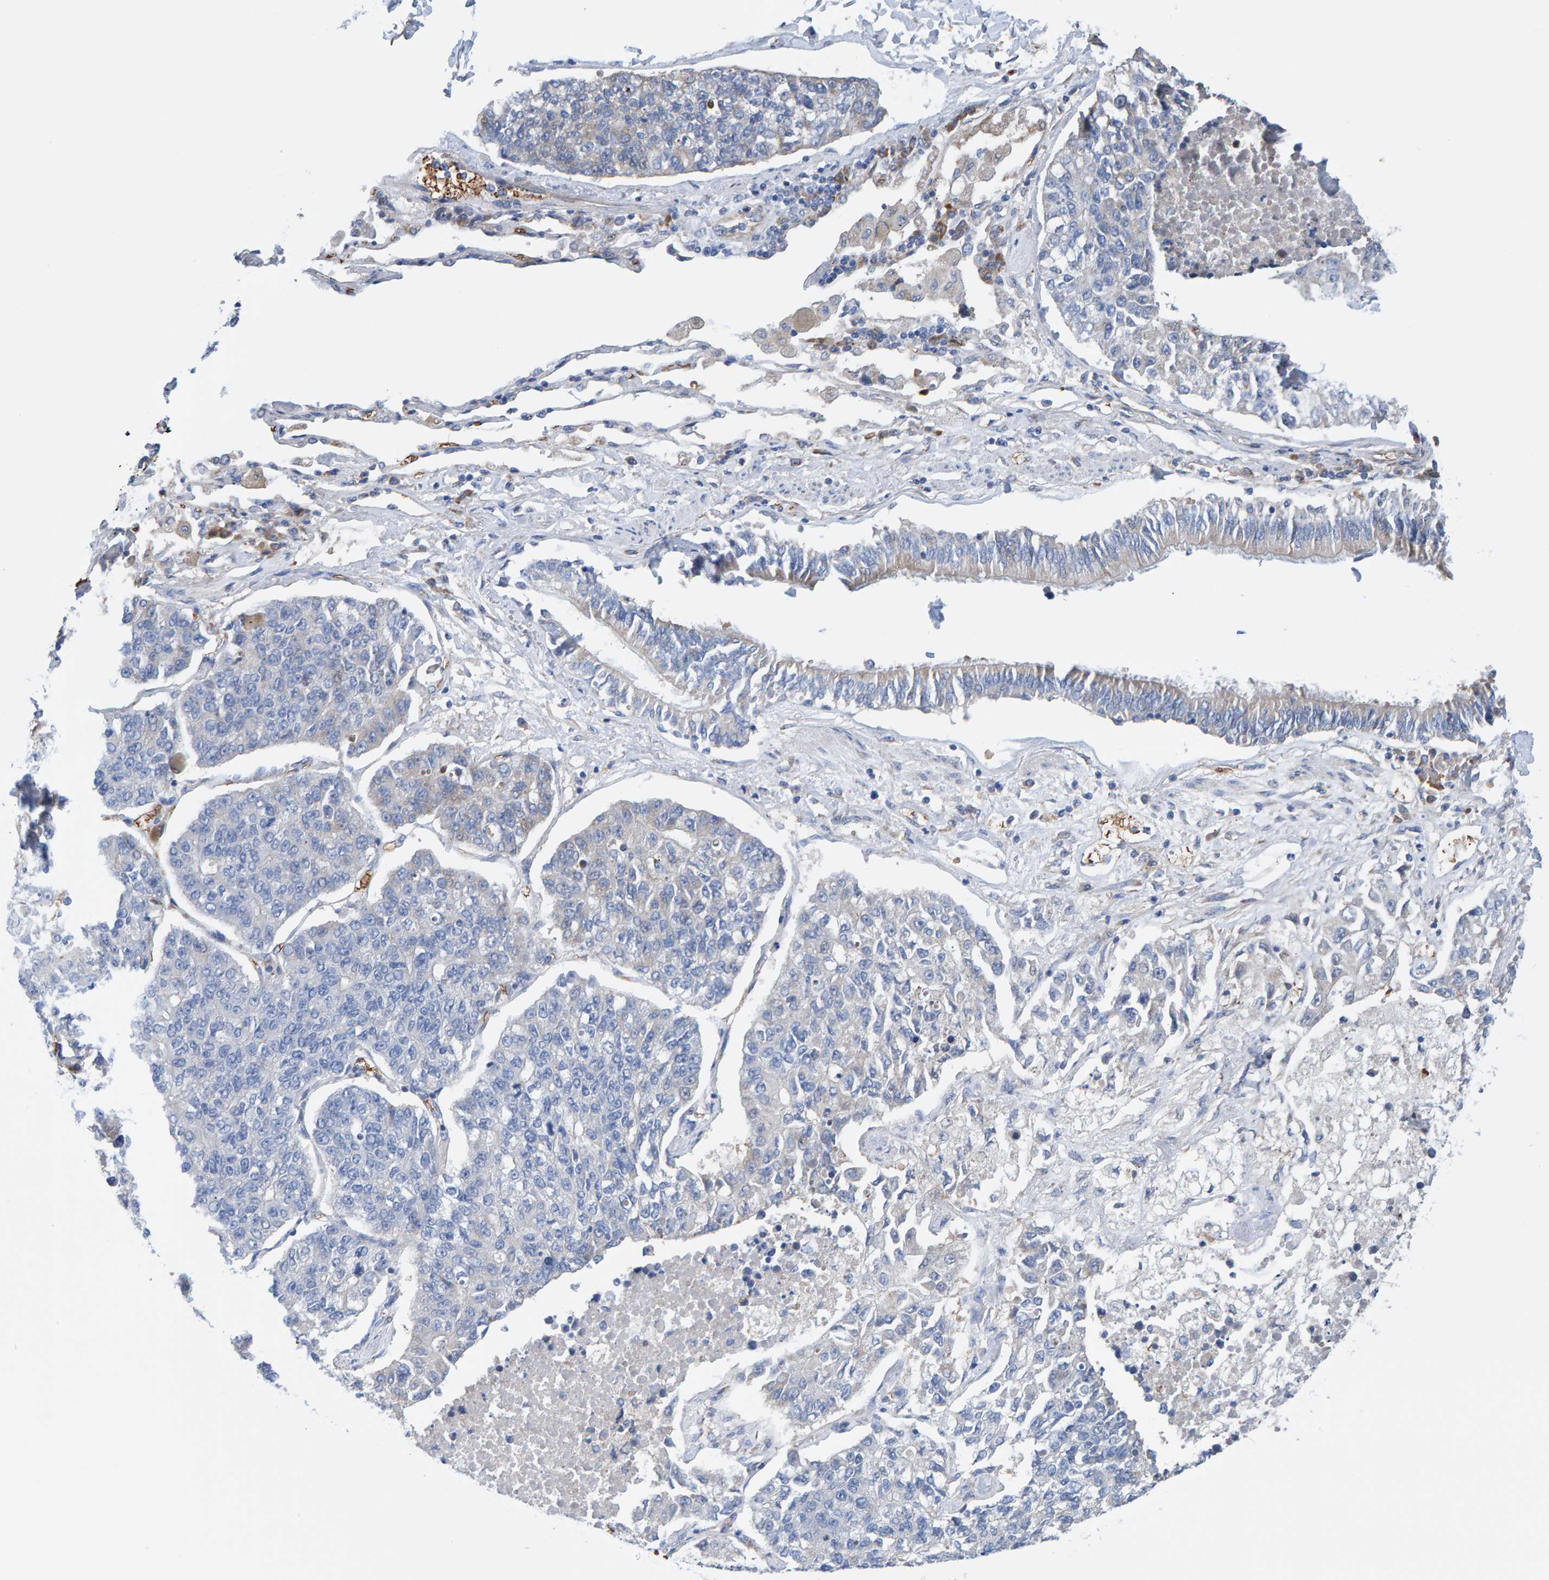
{"staining": {"intensity": "weak", "quantity": "25%-75%", "location": "cytoplasmic/membranous"}, "tissue": "lung cancer", "cell_type": "Tumor cells", "image_type": "cancer", "snomed": [{"axis": "morphology", "description": "Adenocarcinoma, NOS"}, {"axis": "topography", "description": "Lung"}], "caption": "IHC micrograph of human lung adenocarcinoma stained for a protein (brown), which shows low levels of weak cytoplasmic/membranous positivity in approximately 25%-75% of tumor cells.", "gene": "VPS9D1", "patient": {"sex": "male", "age": 49}}